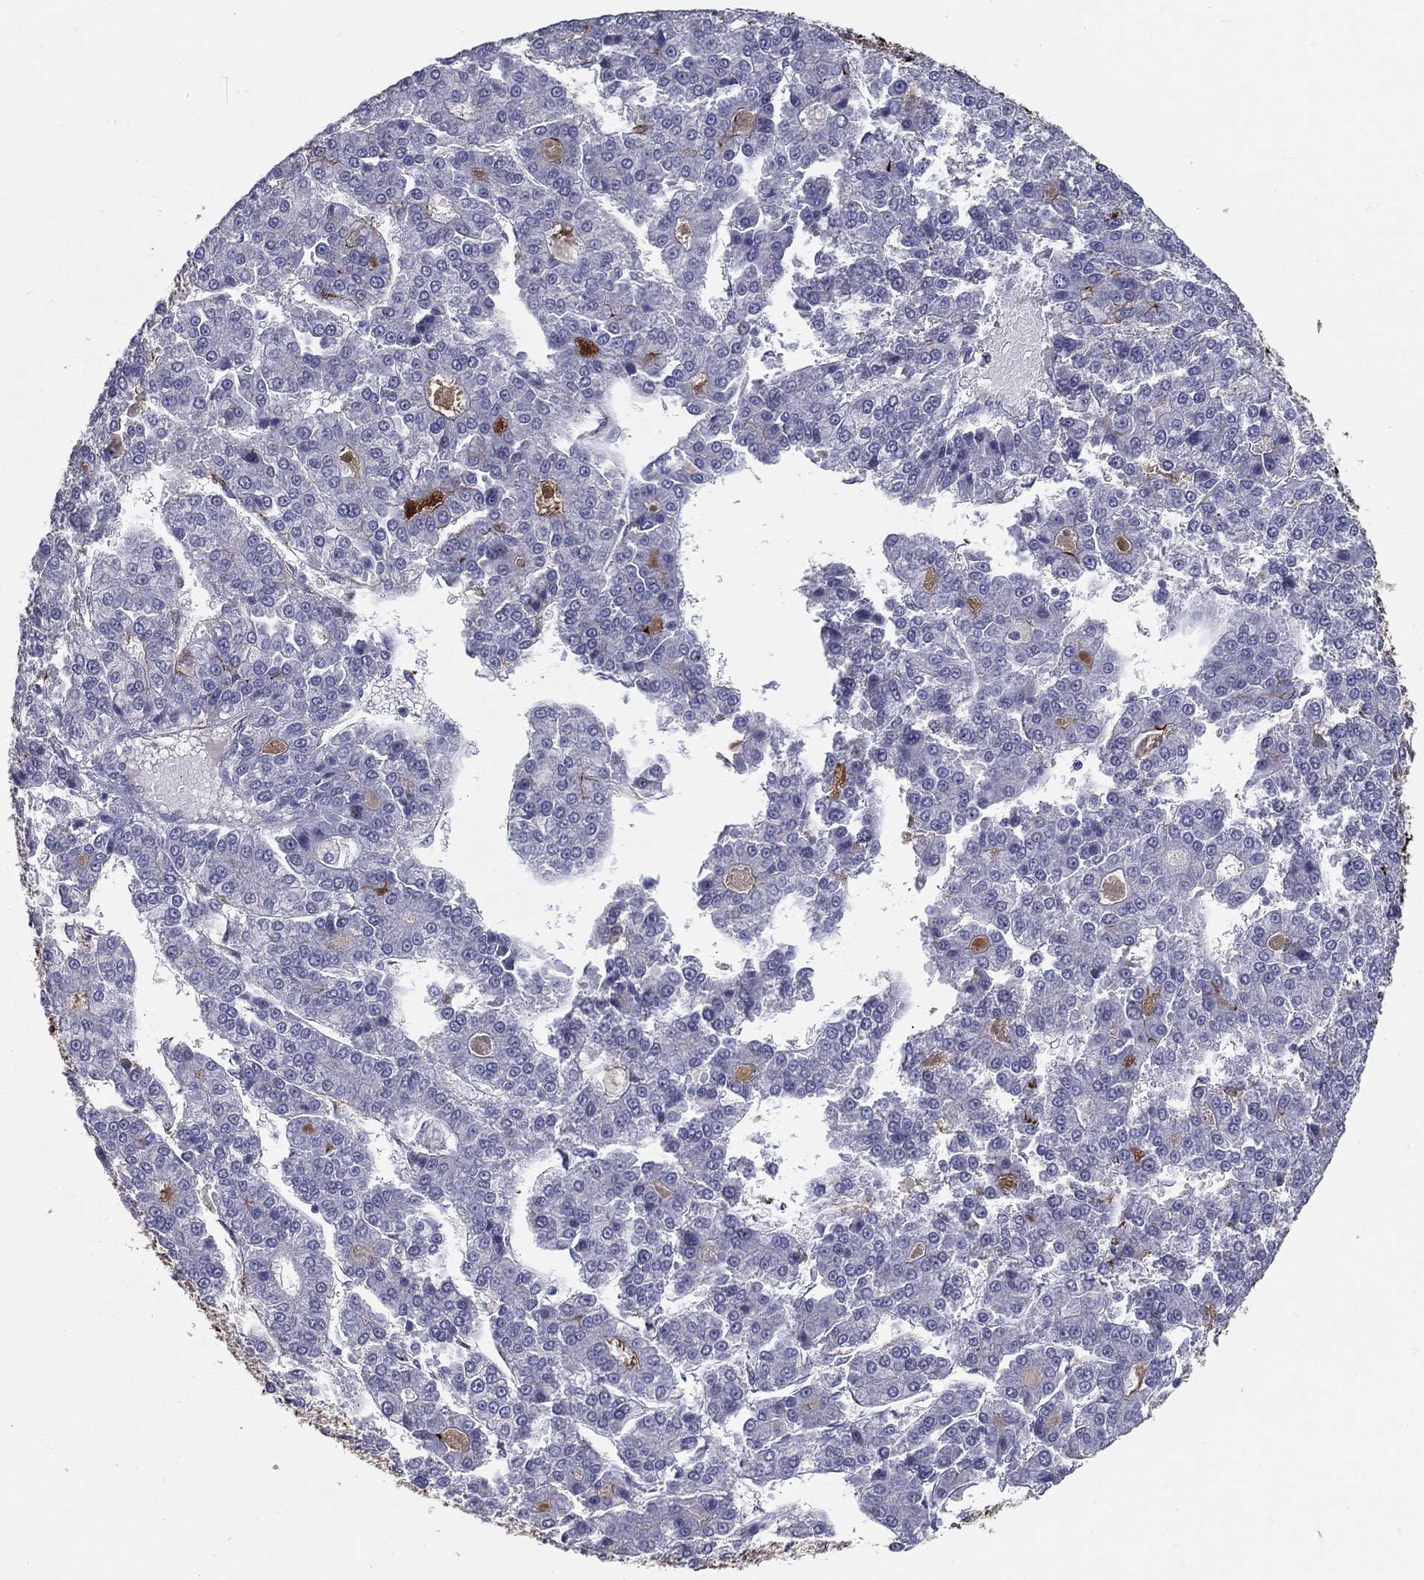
{"staining": {"intensity": "strong", "quantity": "<25%", "location": "cytoplasmic/membranous"}, "tissue": "liver cancer", "cell_type": "Tumor cells", "image_type": "cancer", "snomed": [{"axis": "morphology", "description": "Carcinoma, Hepatocellular, NOS"}, {"axis": "topography", "description": "Liver"}], "caption": "Strong cytoplasmic/membranous staining is identified in about <25% of tumor cells in liver hepatocellular carcinoma. (IHC, brightfield microscopy, high magnification).", "gene": "ACE2", "patient": {"sex": "male", "age": 70}}